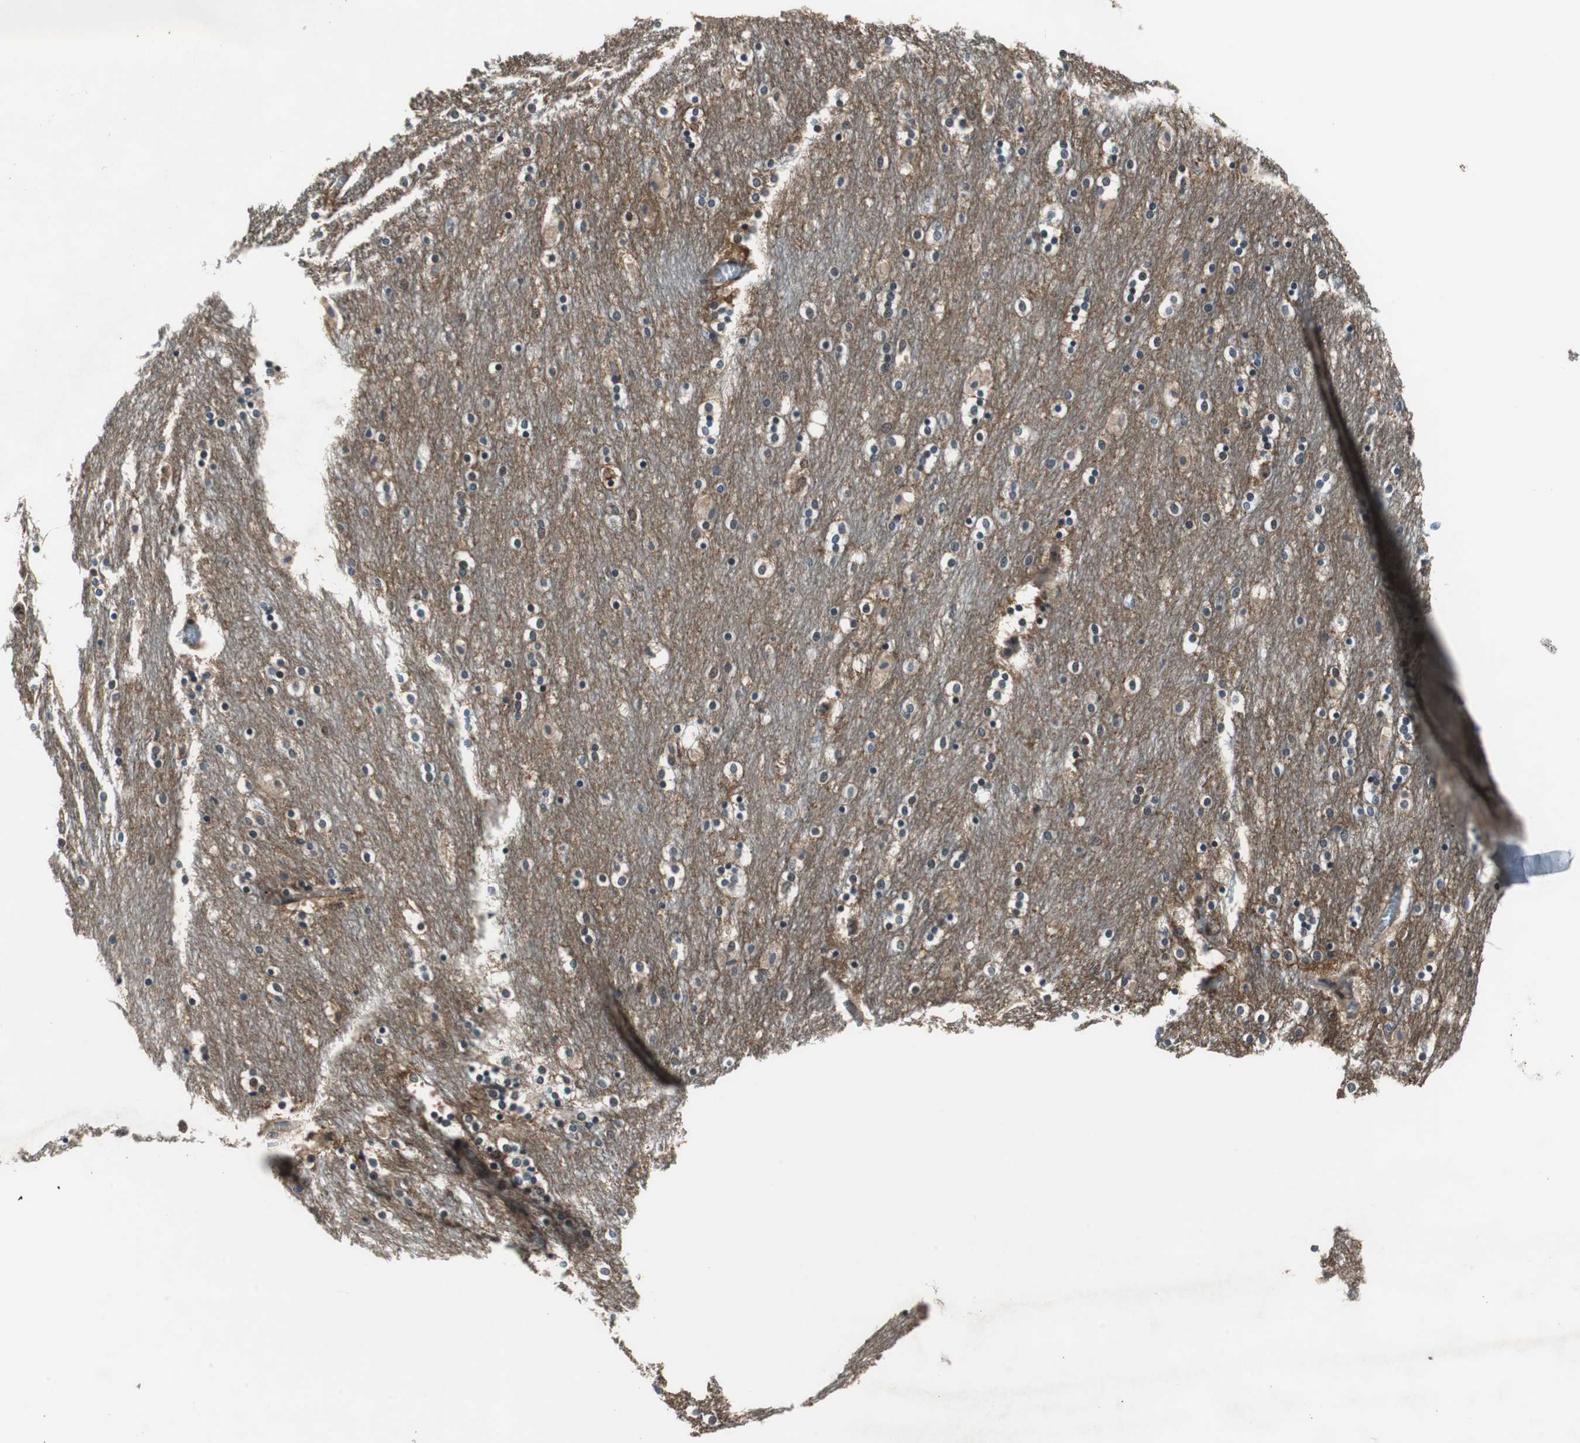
{"staining": {"intensity": "weak", "quantity": "<25%", "location": "cytoplasmic/membranous"}, "tissue": "caudate", "cell_type": "Glial cells", "image_type": "normal", "snomed": [{"axis": "morphology", "description": "Normal tissue, NOS"}, {"axis": "topography", "description": "Lateral ventricle wall"}], "caption": "This histopathology image is of benign caudate stained with immunohistochemistry to label a protein in brown with the nuclei are counter-stained blue. There is no positivity in glial cells.", "gene": "MAFB", "patient": {"sex": "female", "age": 54}}